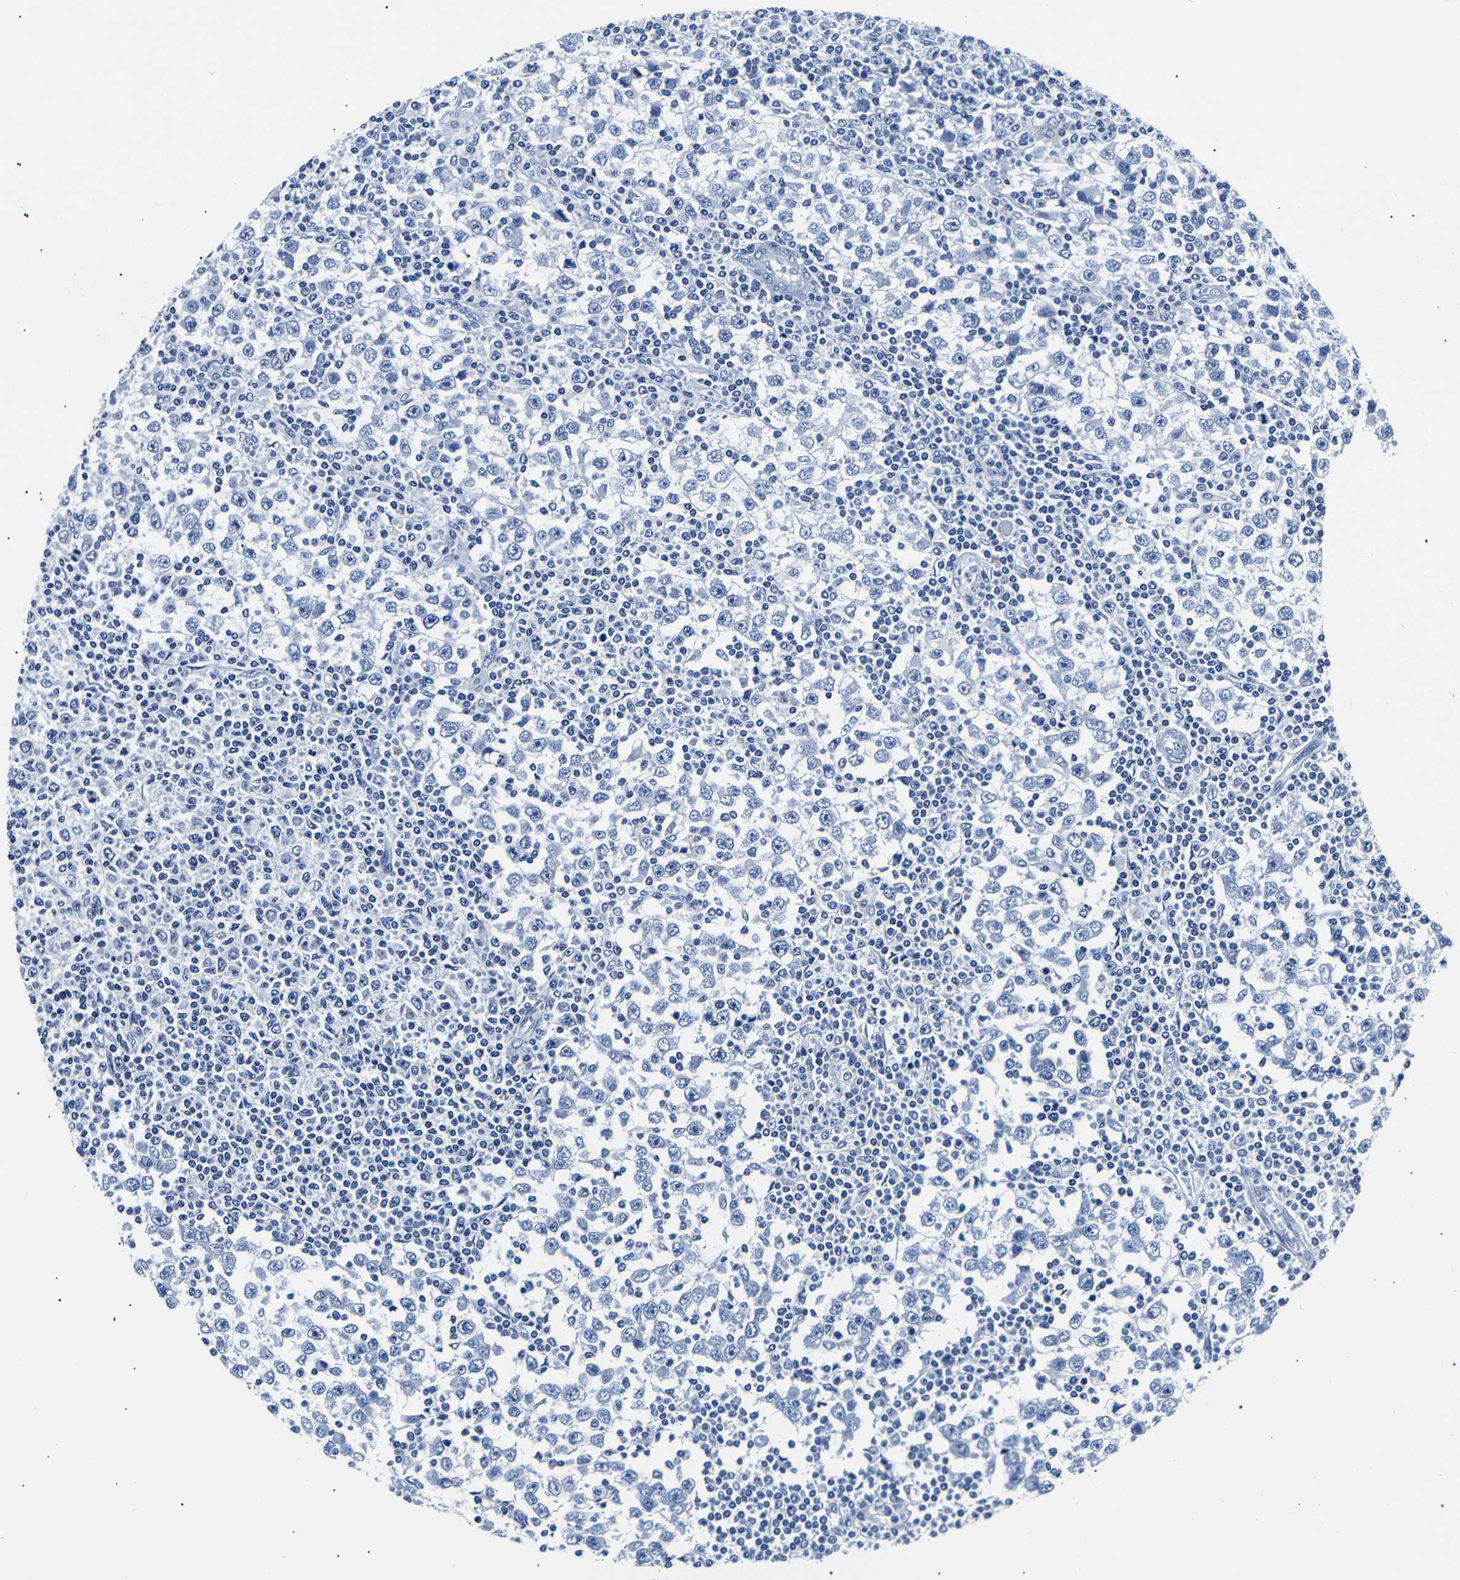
{"staining": {"intensity": "negative", "quantity": "none", "location": "none"}, "tissue": "testis cancer", "cell_type": "Tumor cells", "image_type": "cancer", "snomed": [{"axis": "morphology", "description": "Seminoma, NOS"}, {"axis": "topography", "description": "Testis"}], "caption": "Immunohistochemistry photomicrograph of human testis cancer (seminoma) stained for a protein (brown), which shows no positivity in tumor cells.", "gene": "GAP43", "patient": {"sex": "male", "age": 65}}